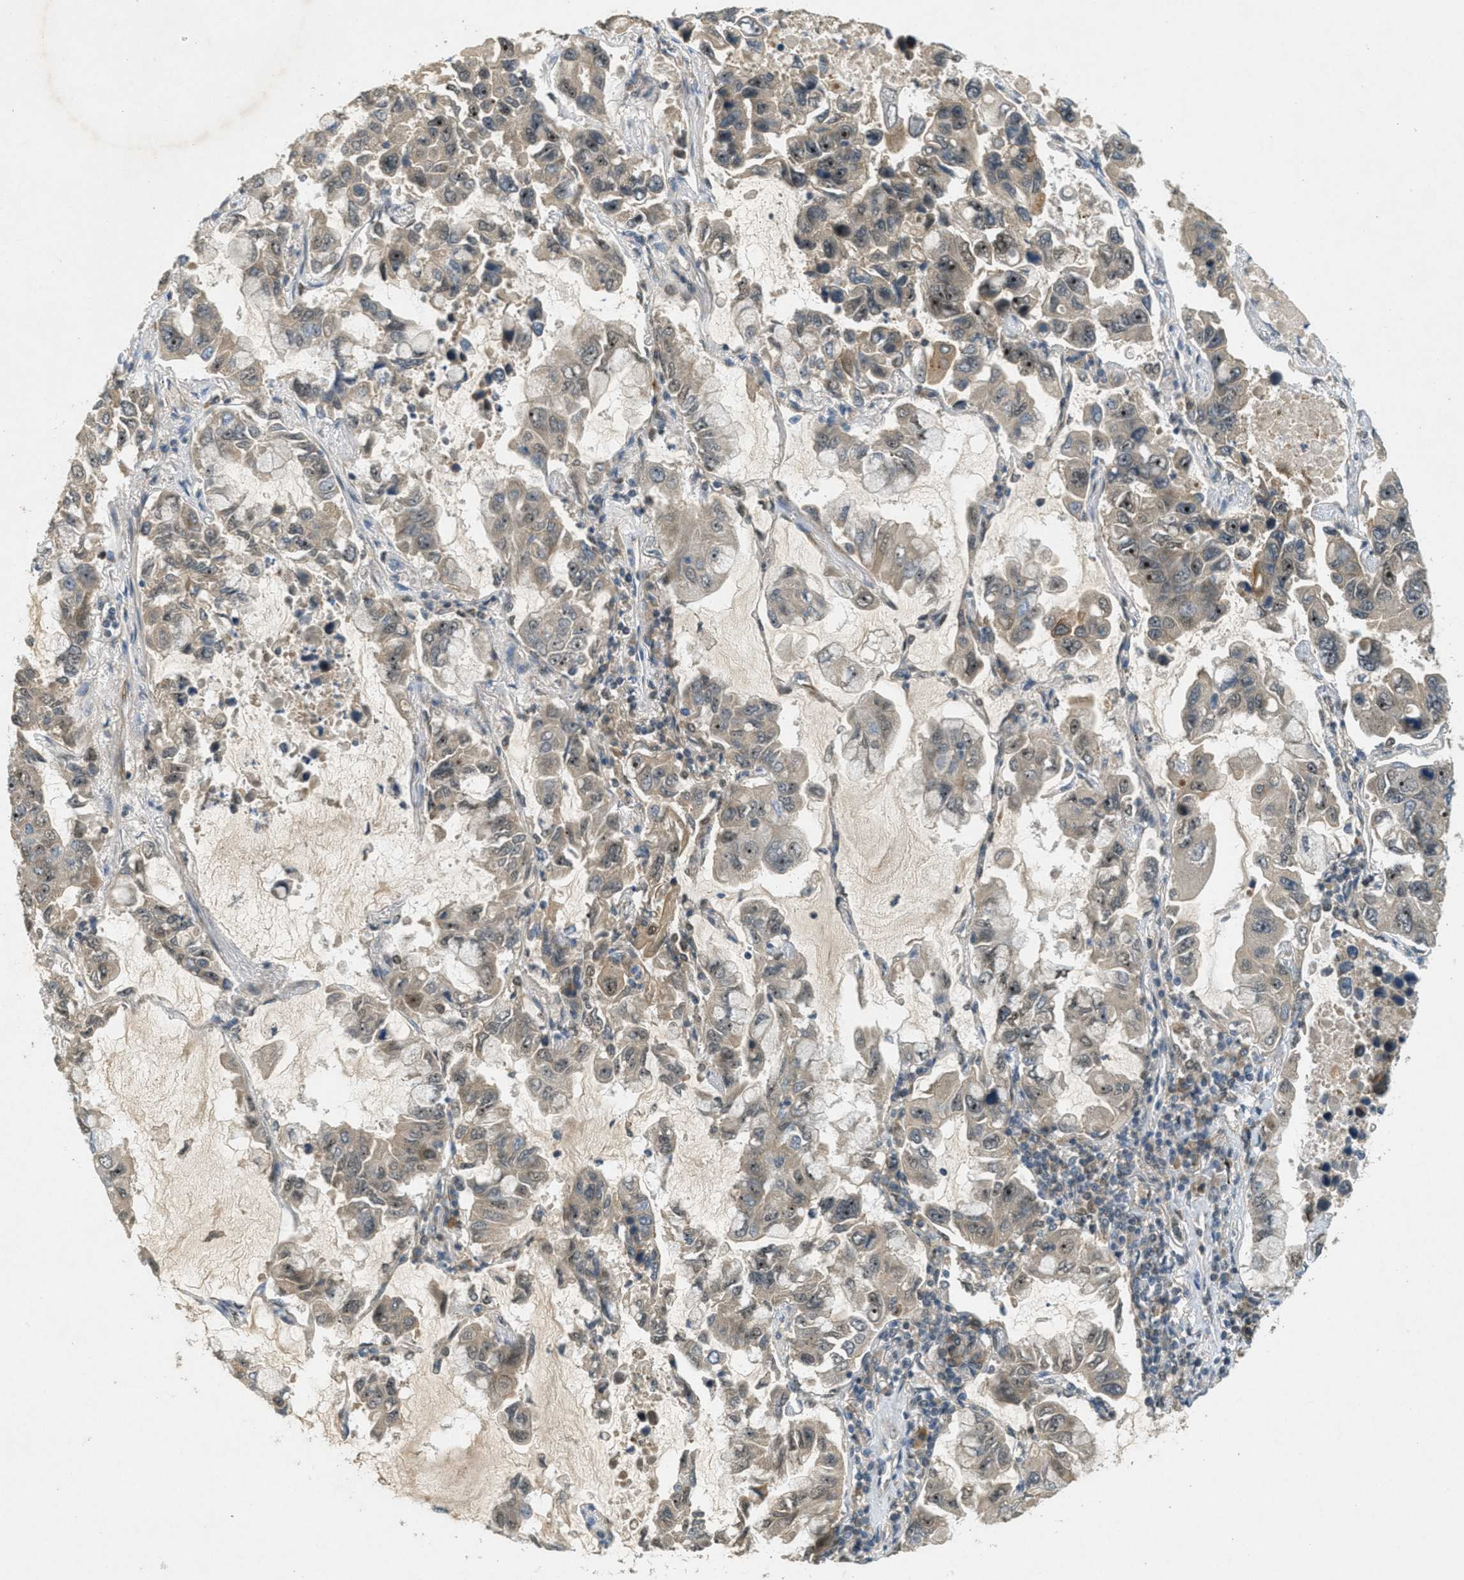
{"staining": {"intensity": "moderate", "quantity": "25%-75%", "location": "nuclear"}, "tissue": "lung cancer", "cell_type": "Tumor cells", "image_type": "cancer", "snomed": [{"axis": "morphology", "description": "Adenocarcinoma, NOS"}, {"axis": "topography", "description": "Lung"}], "caption": "Tumor cells show moderate nuclear staining in about 25%-75% of cells in adenocarcinoma (lung).", "gene": "STK11", "patient": {"sex": "male", "age": 64}}